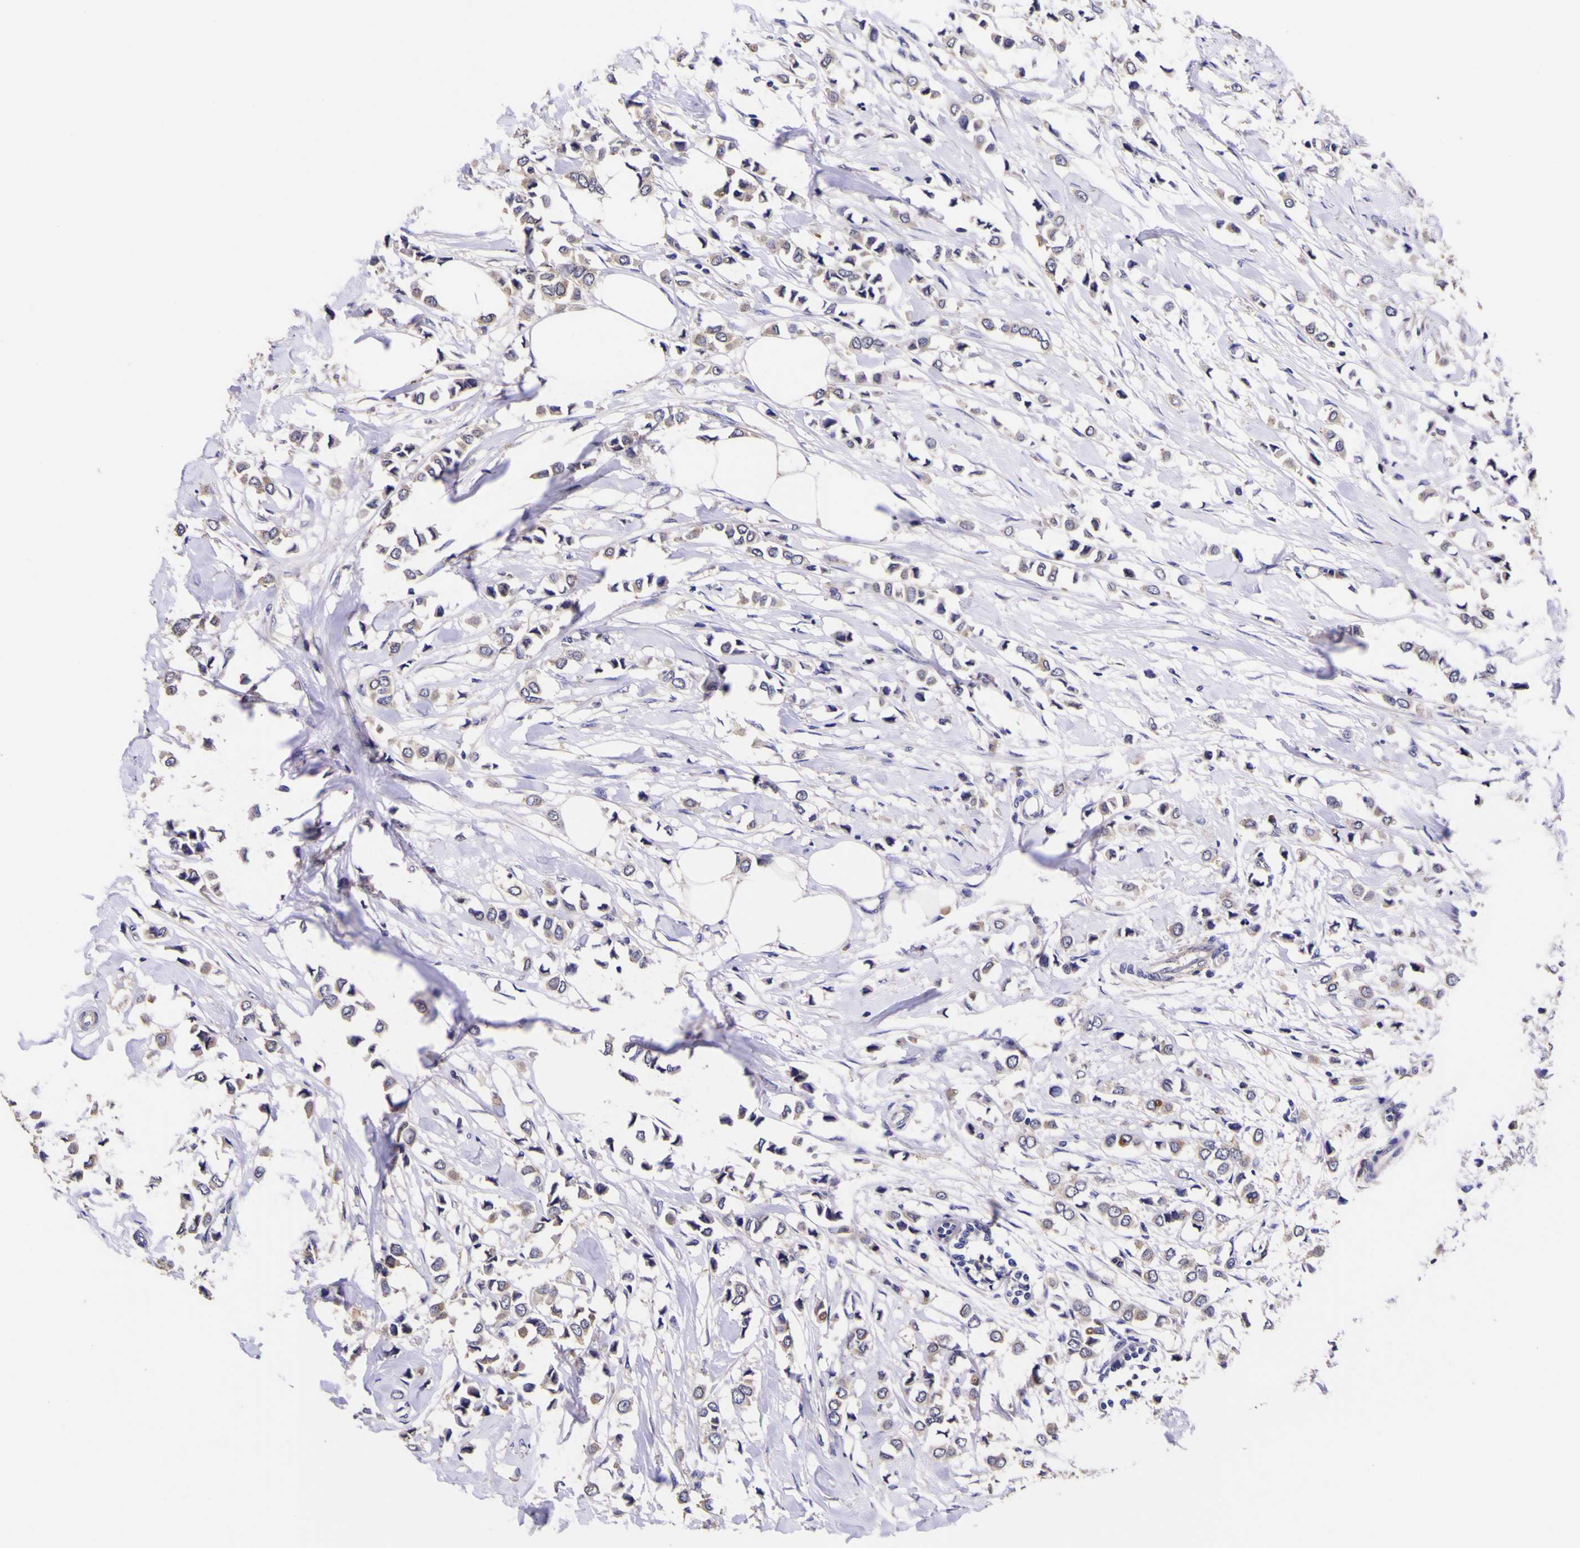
{"staining": {"intensity": "weak", "quantity": ">75%", "location": "cytoplasmic/membranous"}, "tissue": "breast cancer", "cell_type": "Tumor cells", "image_type": "cancer", "snomed": [{"axis": "morphology", "description": "Lobular carcinoma"}, {"axis": "topography", "description": "Breast"}], "caption": "Protein expression analysis of human lobular carcinoma (breast) reveals weak cytoplasmic/membranous expression in about >75% of tumor cells.", "gene": "MAPK14", "patient": {"sex": "female", "age": 51}}